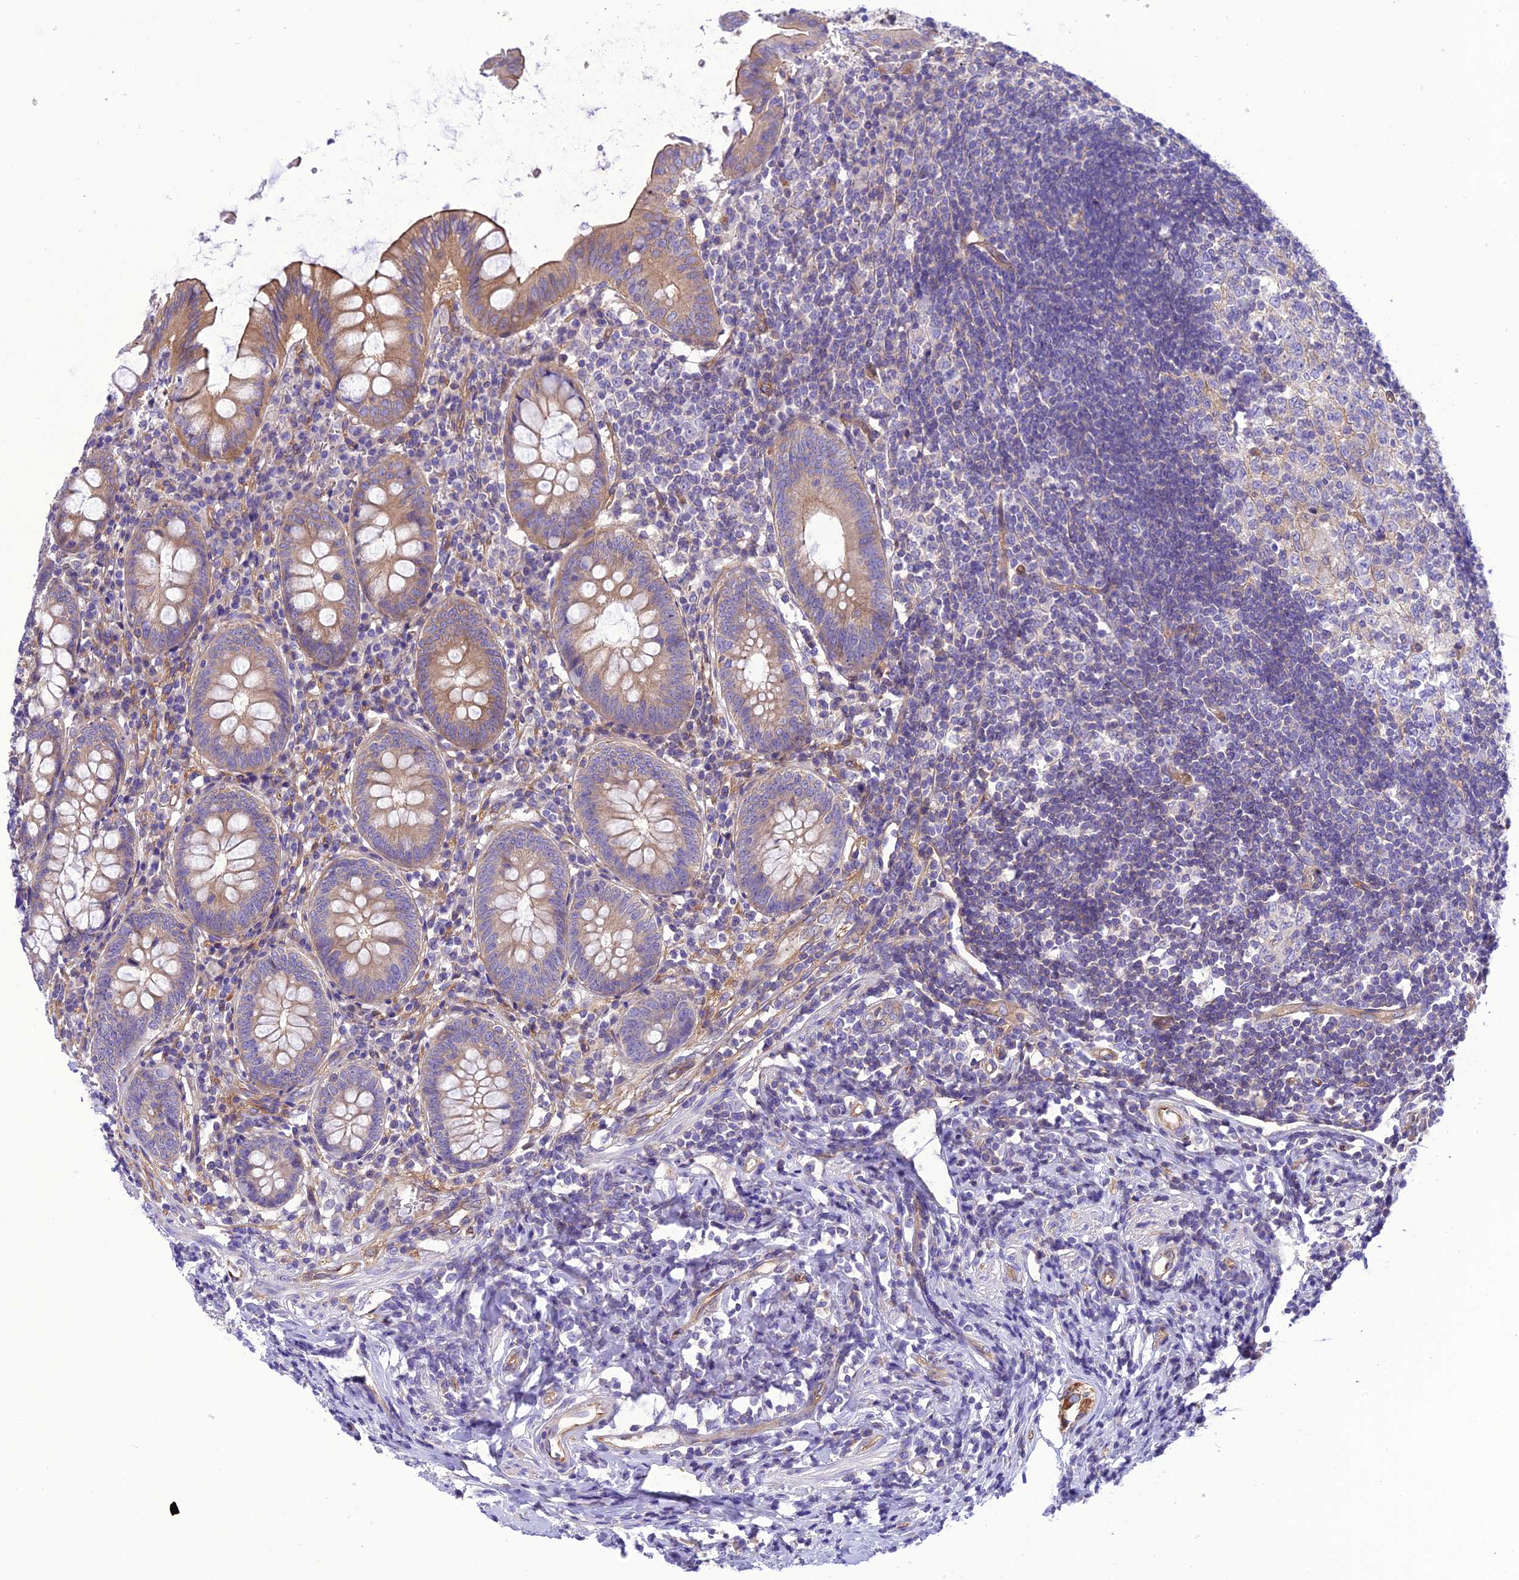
{"staining": {"intensity": "moderate", "quantity": ">75%", "location": "cytoplasmic/membranous"}, "tissue": "appendix", "cell_type": "Glandular cells", "image_type": "normal", "snomed": [{"axis": "morphology", "description": "Normal tissue, NOS"}, {"axis": "topography", "description": "Appendix"}], "caption": "Protein staining demonstrates moderate cytoplasmic/membranous positivity in about >75% of glandular cells in benign appendix. (IHC, brightfield microscopy, high magnification).", "gene": "PPFIA3", "patient": {"sex": "female", "age": 54}}